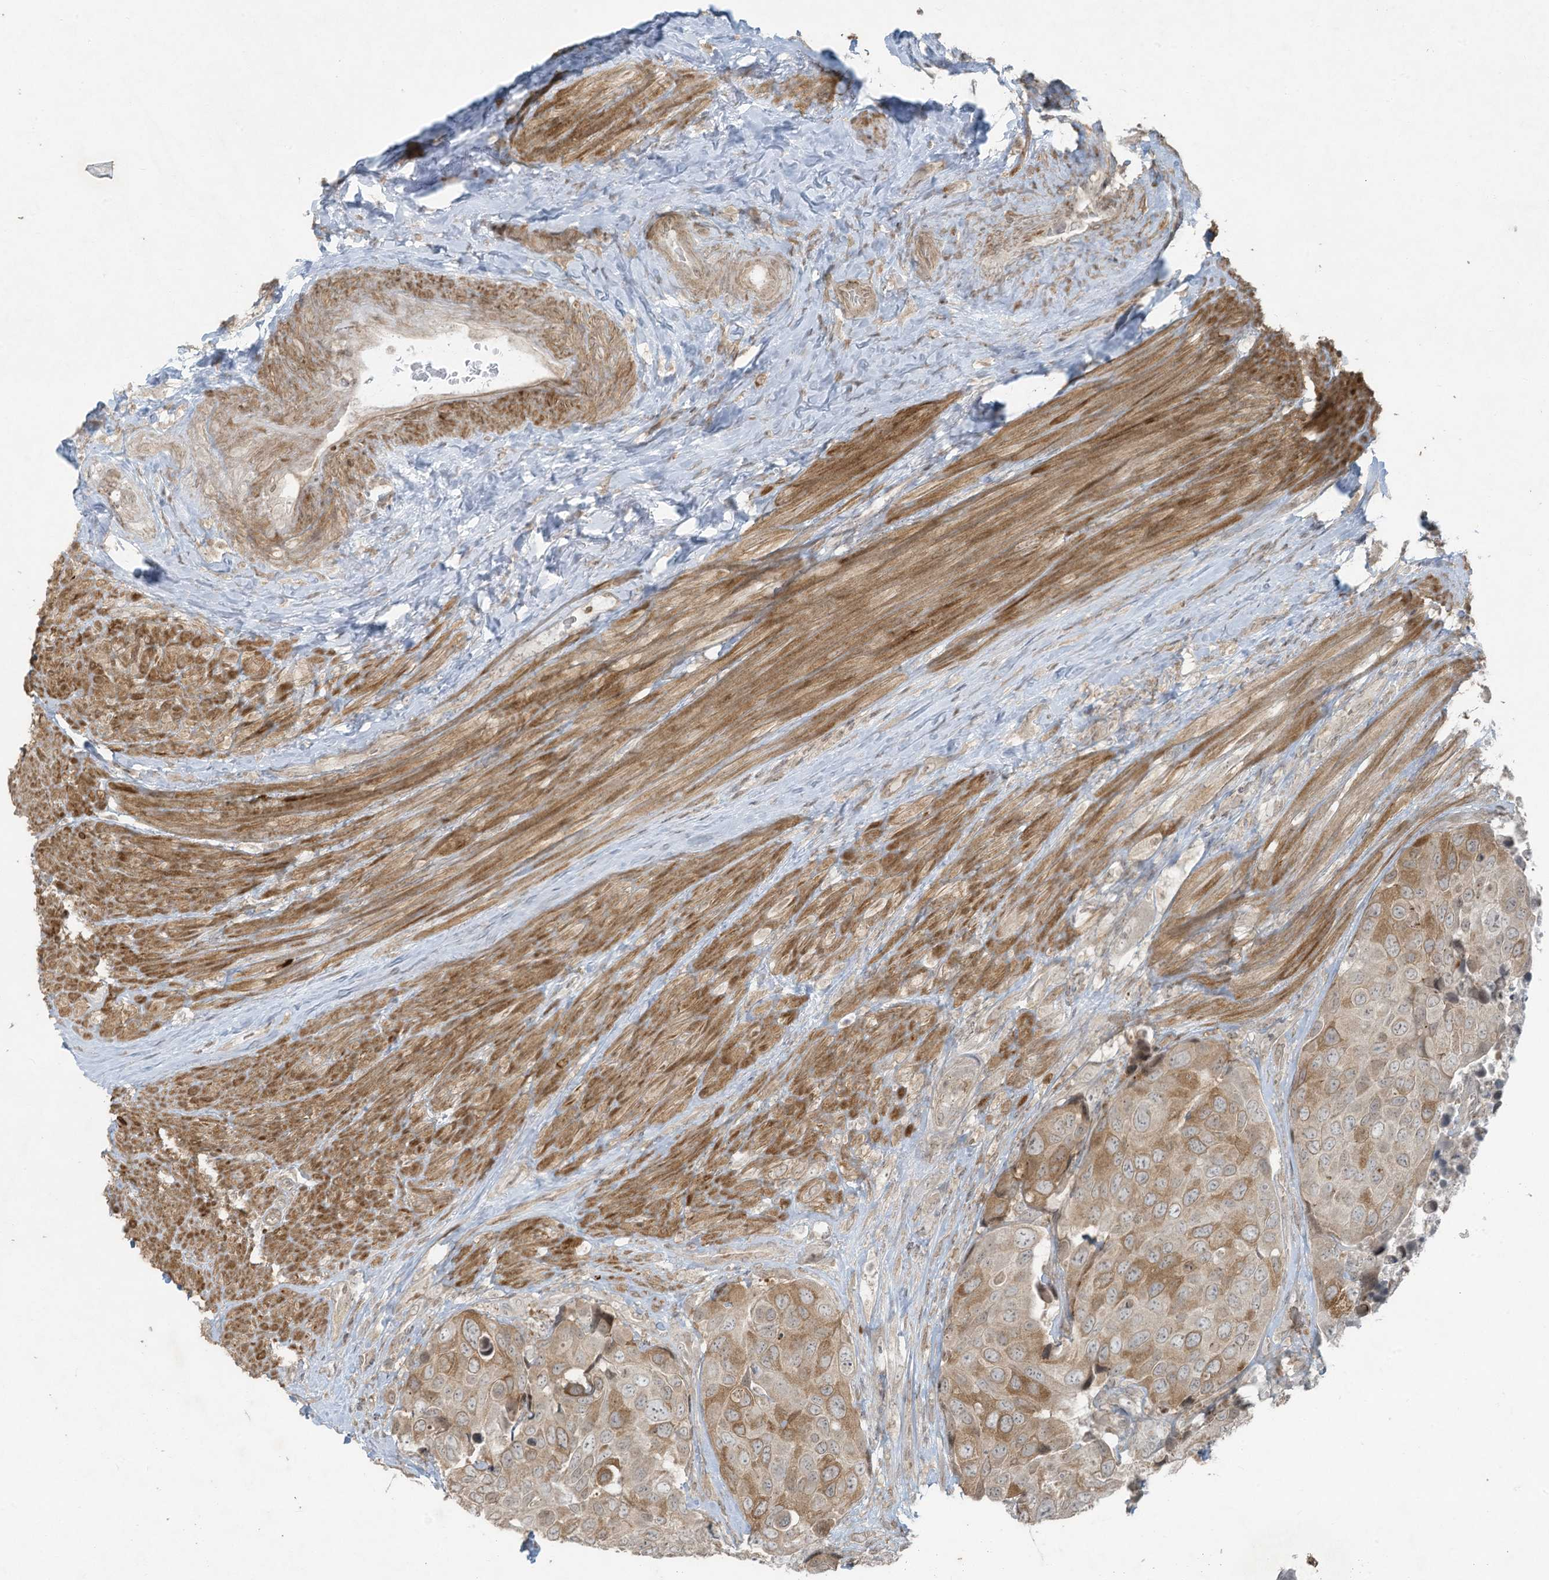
{"staining": {"intensity": "moderate", "quantity": "<25%", "location": "cytoplasmic/membranous"}, "tissue": "urothelial cancer", "cell_type": "Tumor cells", "image_type": "cancer", "snomed": [{"axis": "morphology", "description": "Urothelial carcinoma, High grade"}, {"axis": "topography", "description": "Urinary bladder"}], "caption": "DAB immunohistochemical staining of urothelial carcinoma (high-grade) displays moderate cytoplasmic/membranous protein expression in about <25% of tumor cells. Using DAB (3,3'-diaminobenzidine) (brown) and hematoxylin (blue) stains, captured at high magnification using brightfield microscopy.", "gene": "ZNF263", "patient": {"sex": "male", "age": 74}}